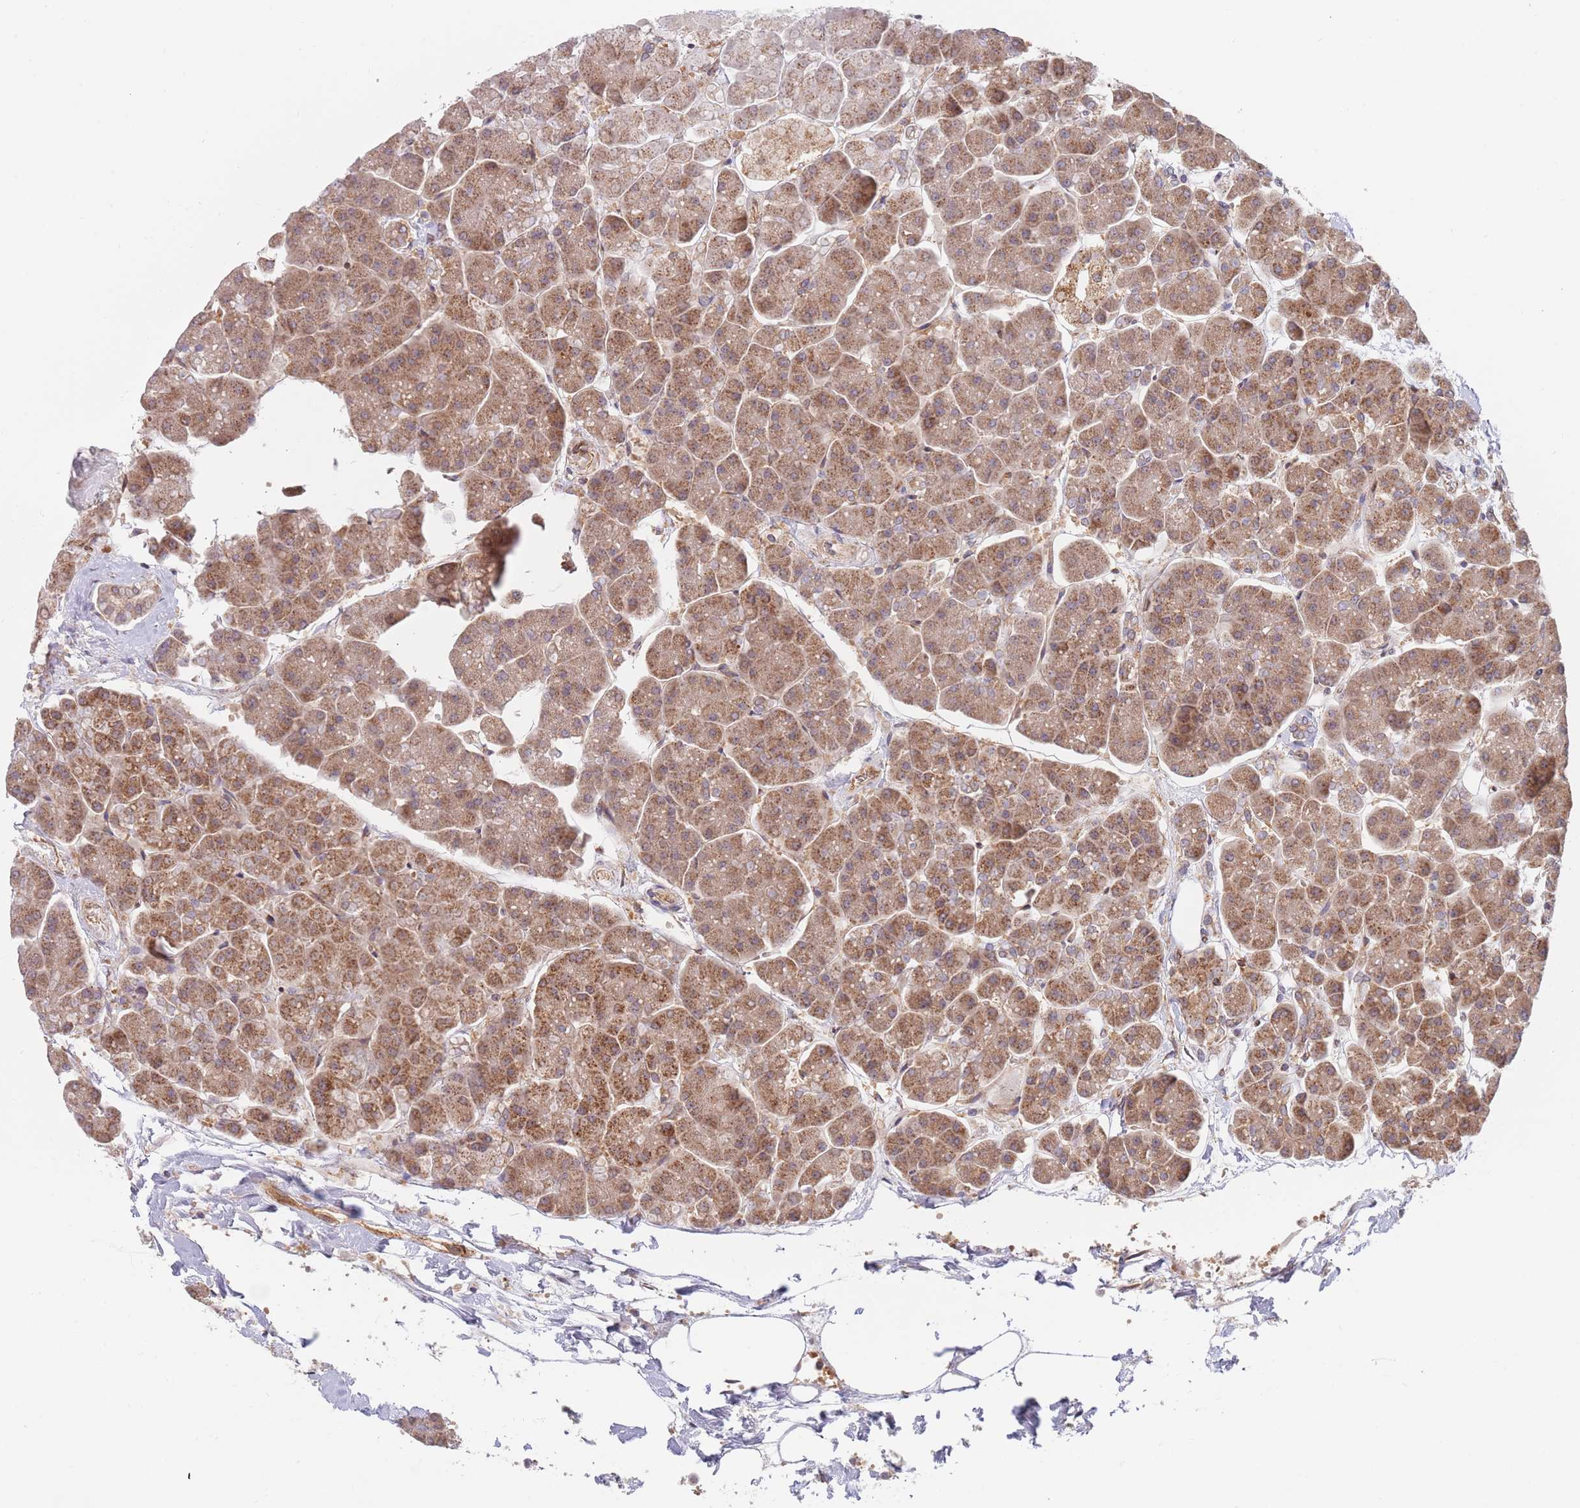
{"staining": {"intensity": "moderate", "quantity": ">75%", "location": "cytoplasmic/membranous"}, "tissue": "pancreas", "cell_type": "Exocrine glandular cells", "image_type": "normal", "snomed": [{"axis": "morphology", "description": "Normal tissue, NOS"}, {"axis": "topography", "description": "Pancreas"}, {"axis": "topography", "description": "Peripheral nerve tissue"}], "caption": "Immunohistochemistry (IHC) (DAB) staining of benign pancreas reveals moderate cytoplasmic/membranous protein staining in approximately >75% of exocrine glandular cells.", "gene": "GUK1", "patient": {"sex": "male", "age": 54}}